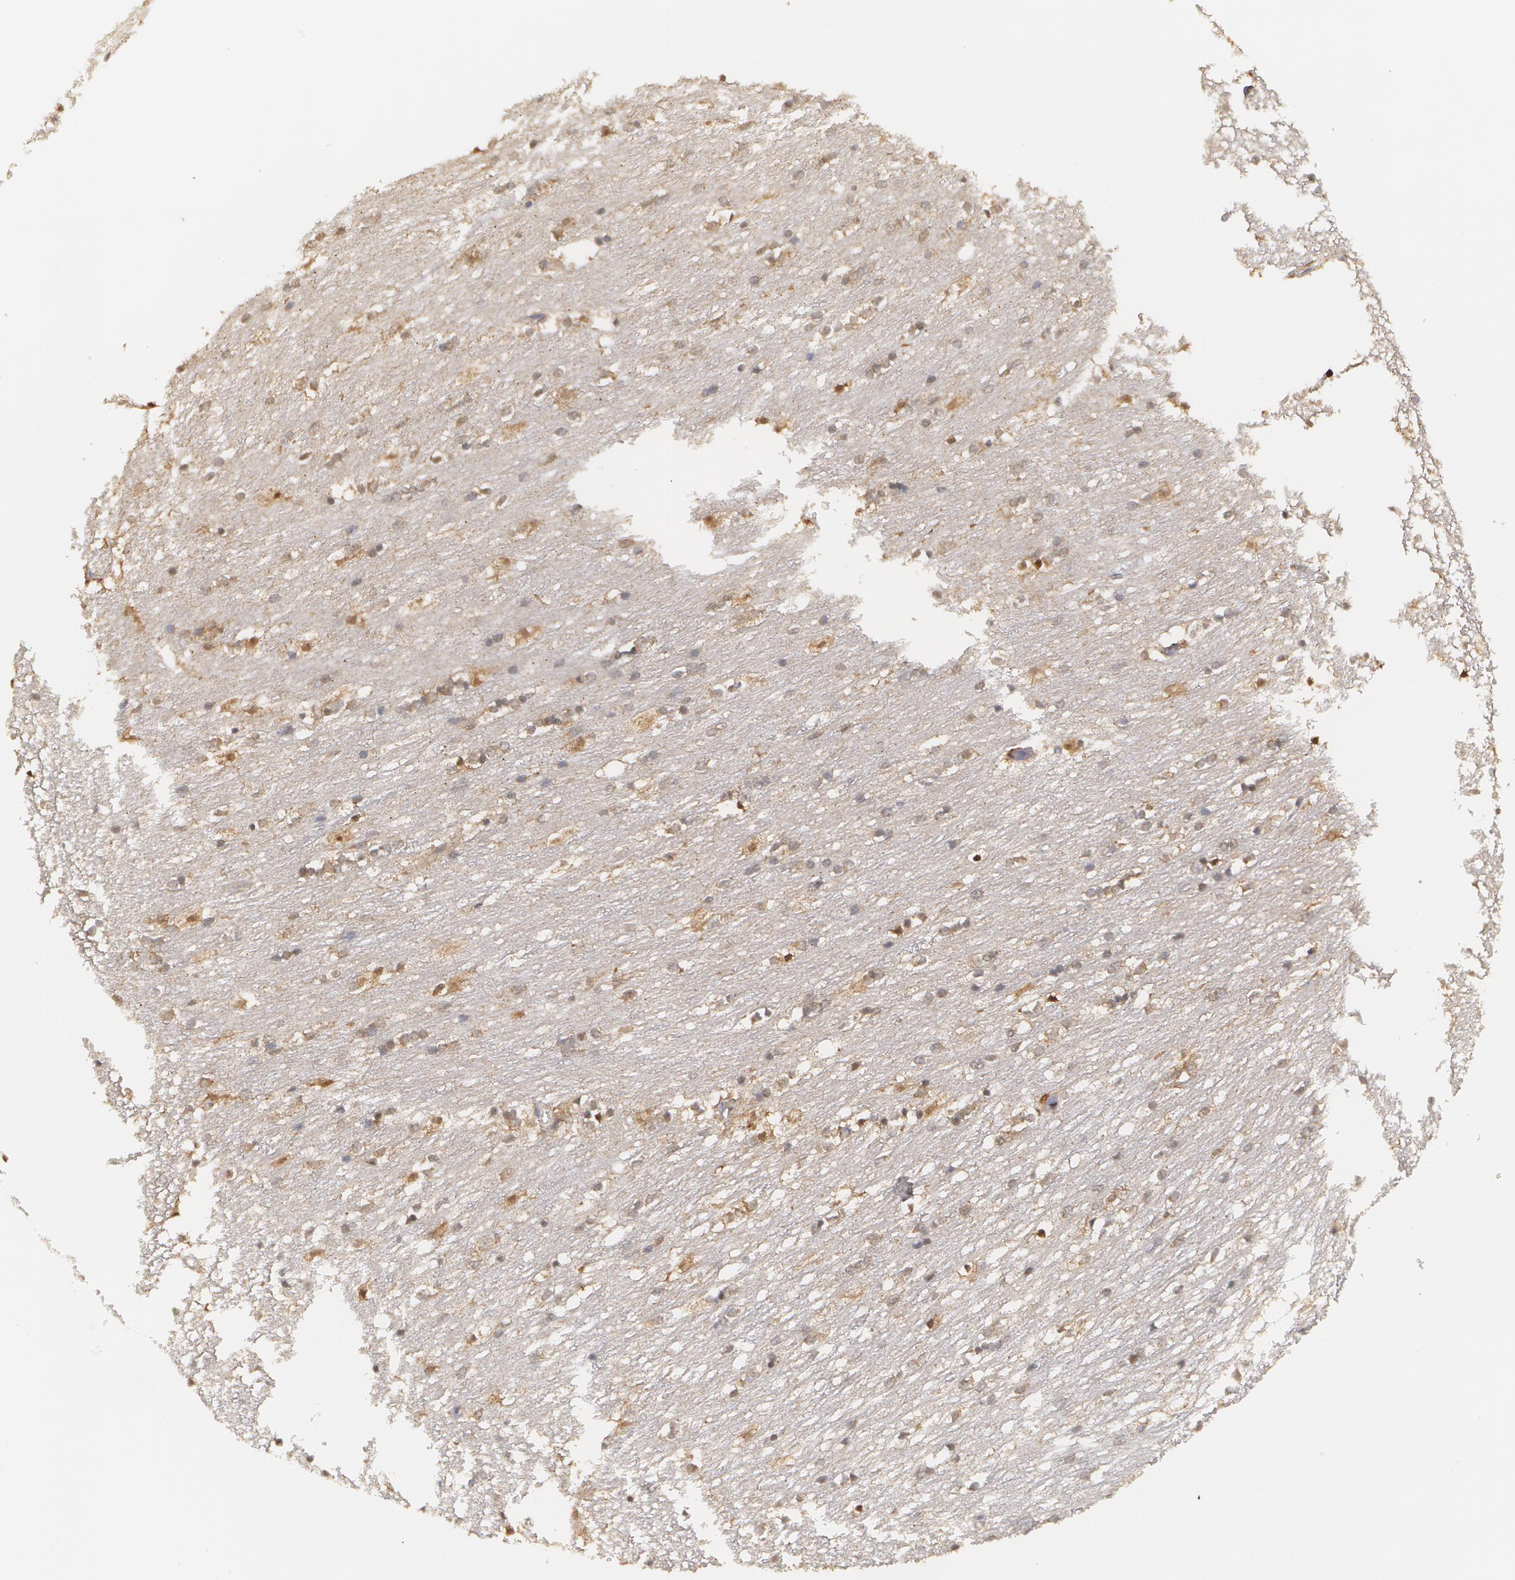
{"staining": {"intensity": "moderate", "quantity": "25%-75%", "location": "cytoplasmic/membranous"}, "tissue": "caudate", "cell_type": "Glial cells", "image_type": "normal", "snomed": [{"axis": "morphology", "description": "Normal tissue, NOS"}, {"axis": "topography", "description": "Lateral ventricle wall"}], "caption": "This is an image of immunohistochemistry (IHC) staining of normal caudate, which shows moderate staining in the cytoplasmic/membranous of glial cells.", "gene": "MTHFD1", "patient": {"sex": "female", "age": 19}}